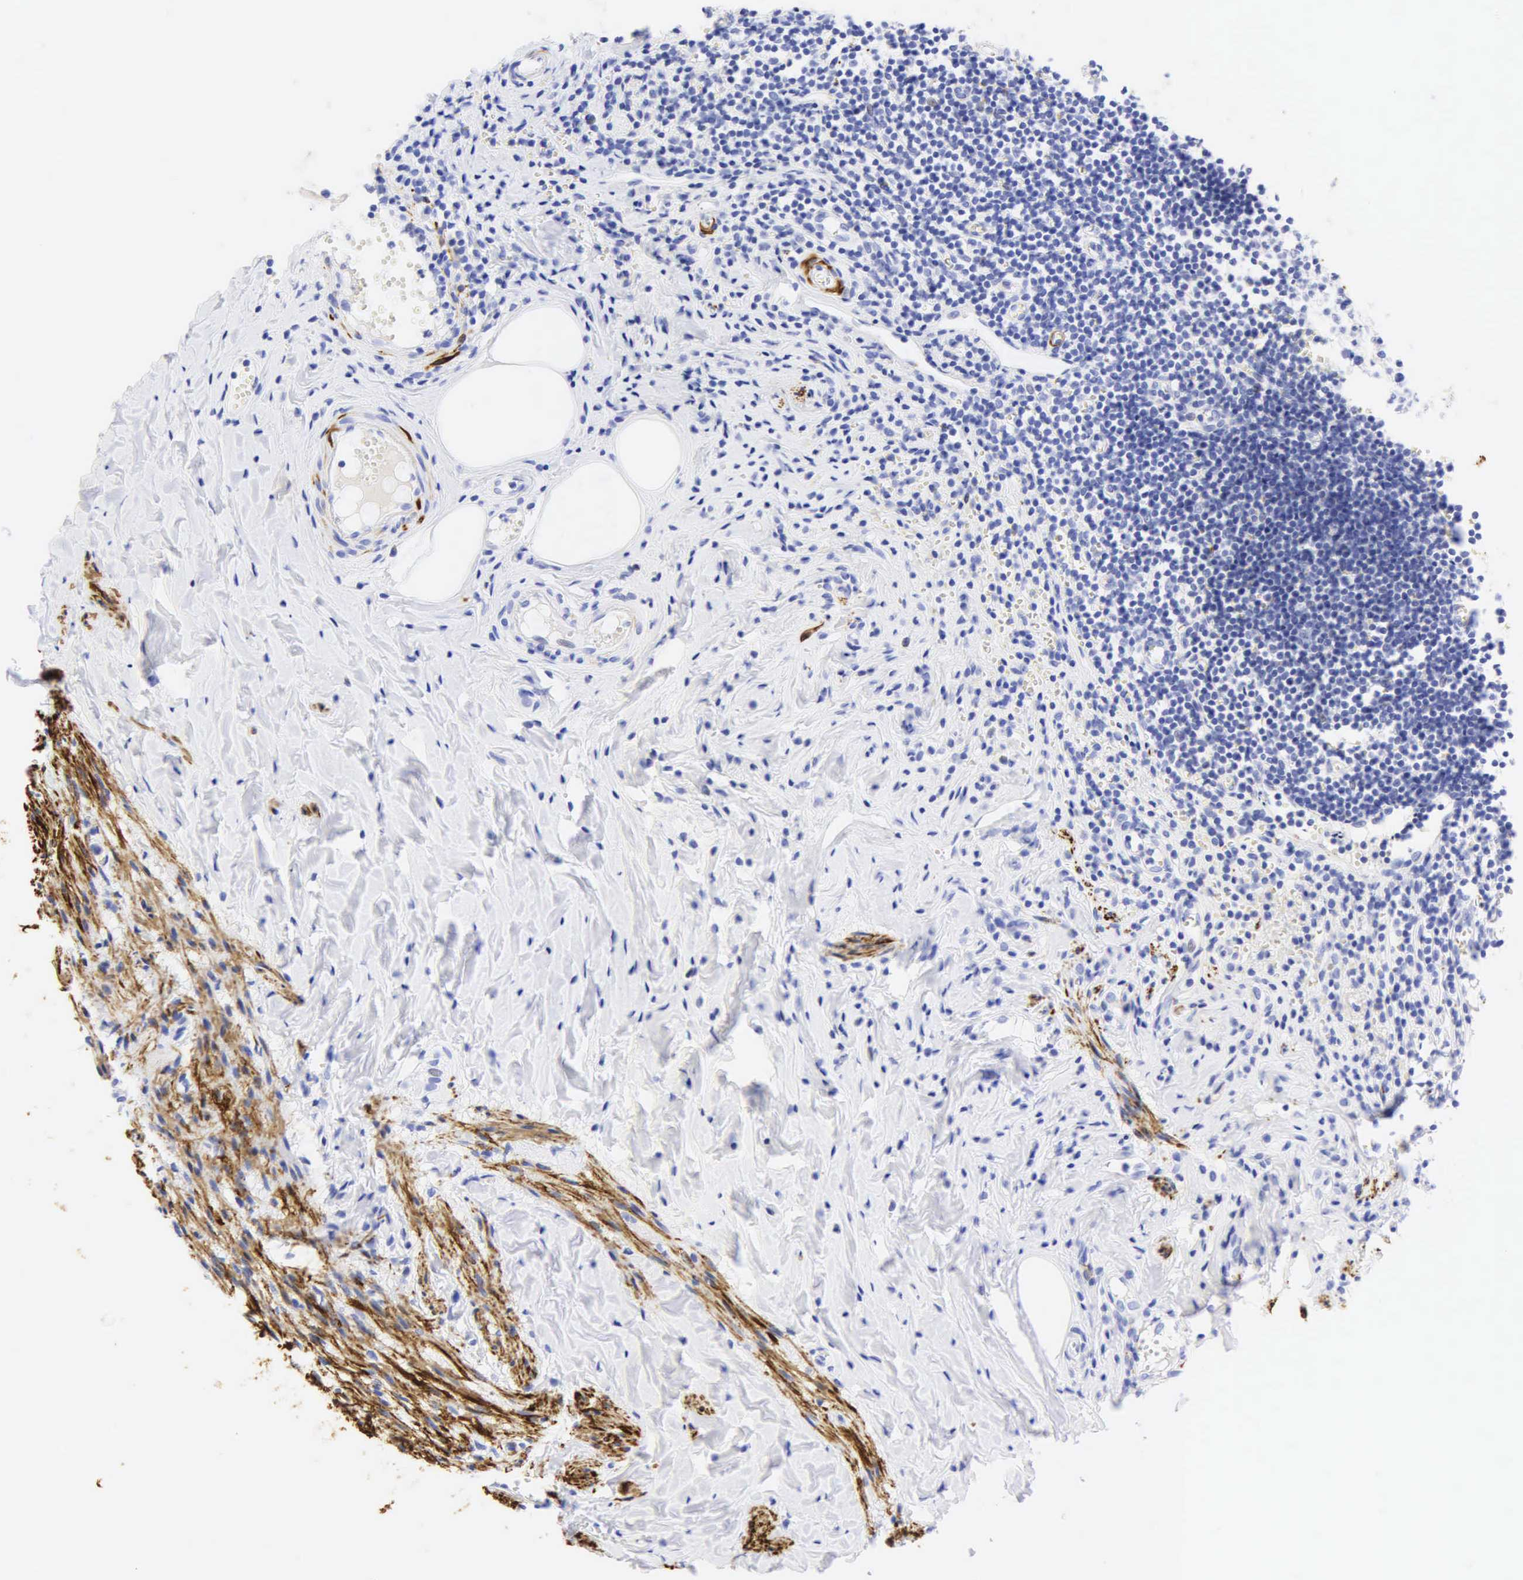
{"staining": {"intensity": "negative", "quantity": "none", "location": "none"}, "tissue": "appendix", "cell_type": "Glandular cells", "image_type": "normal", "snomed": [{"axis": "morphology", "description": "Normal tissue, NOS"}, {"axis": "topography", "description": "Appendix"}], "caption": "Immunohistochemical staining of benign human appendix reveals no significant positivity in glandular cells.", "gene": "DES", "patient": {"sex": "female", "age": 19}}